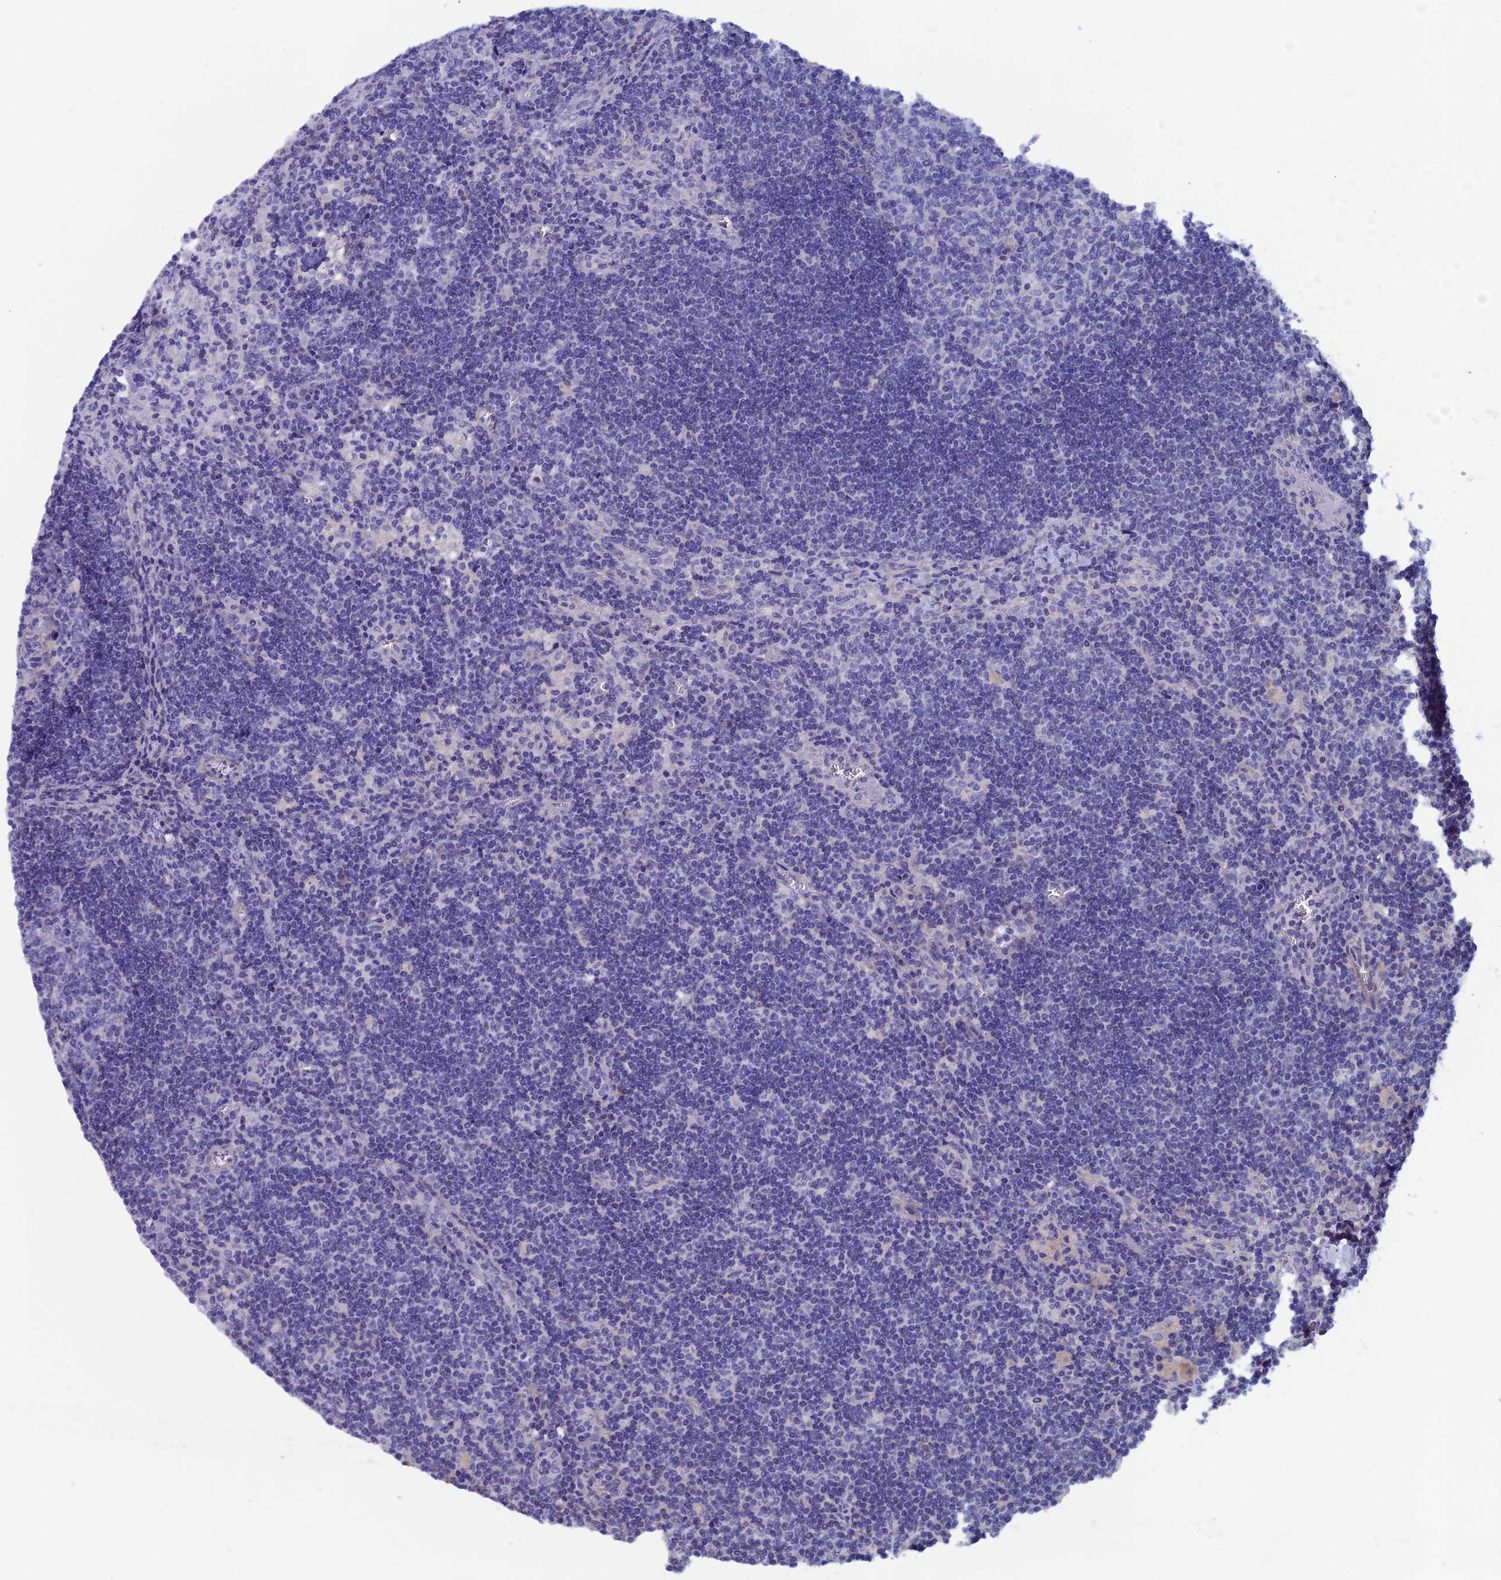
{"staining": {"intensity": "negative", "quantity": "none", "location": "none"}, "tissue": "lymph node", "cell_type": "Germinal center cells", "image_type": "normal", "snomed": [{"axis": "morphology", "description": "Normal tissue, NOS"}, {"axis": "topography", "description": "Lymph node"}], "caption": "Lymph node stained for a protein using IHC reveals no expression germinal center cells.", "gene": "ADH7", "patient": {"sex": "male", "age": 58}}